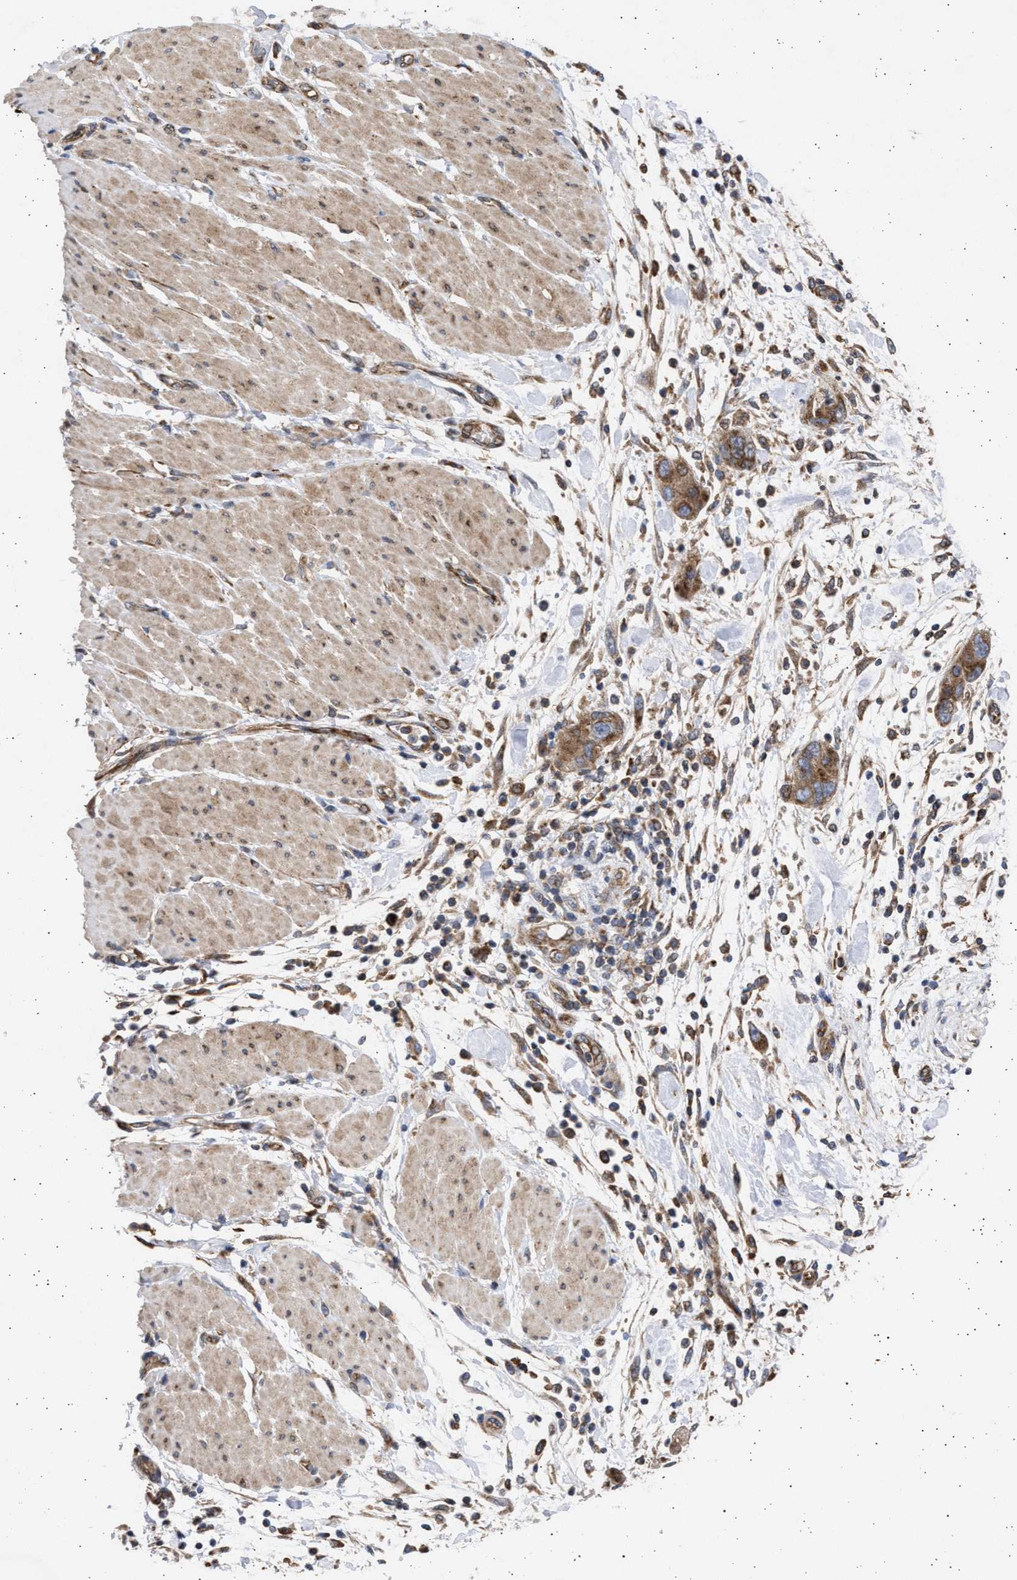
{"staining": {"intensity": "strong", "quantity": ">75%", "location": "cytoplasmic/membranous"}, "tissue": "pancreatic cancer", "cell_type": "Tumor cells", "image_type": "cancer", "snomed": [{"axis": "morphology", "description": "Normal tissue, NOS"}, {"axis": "morphology", "description": "Adenocarcinoma, NOS"}, {"axis": "topography", "description": "Pancreas"}], "caption": "Protein expression analysis of pancreatic cancer (adenocarcinoma) demonstrates strong cytoplasmic/membranous staining in about >75% of tumor cells.", "gene": "TTC19", "patient": {"sex": "female", "age": 71}}